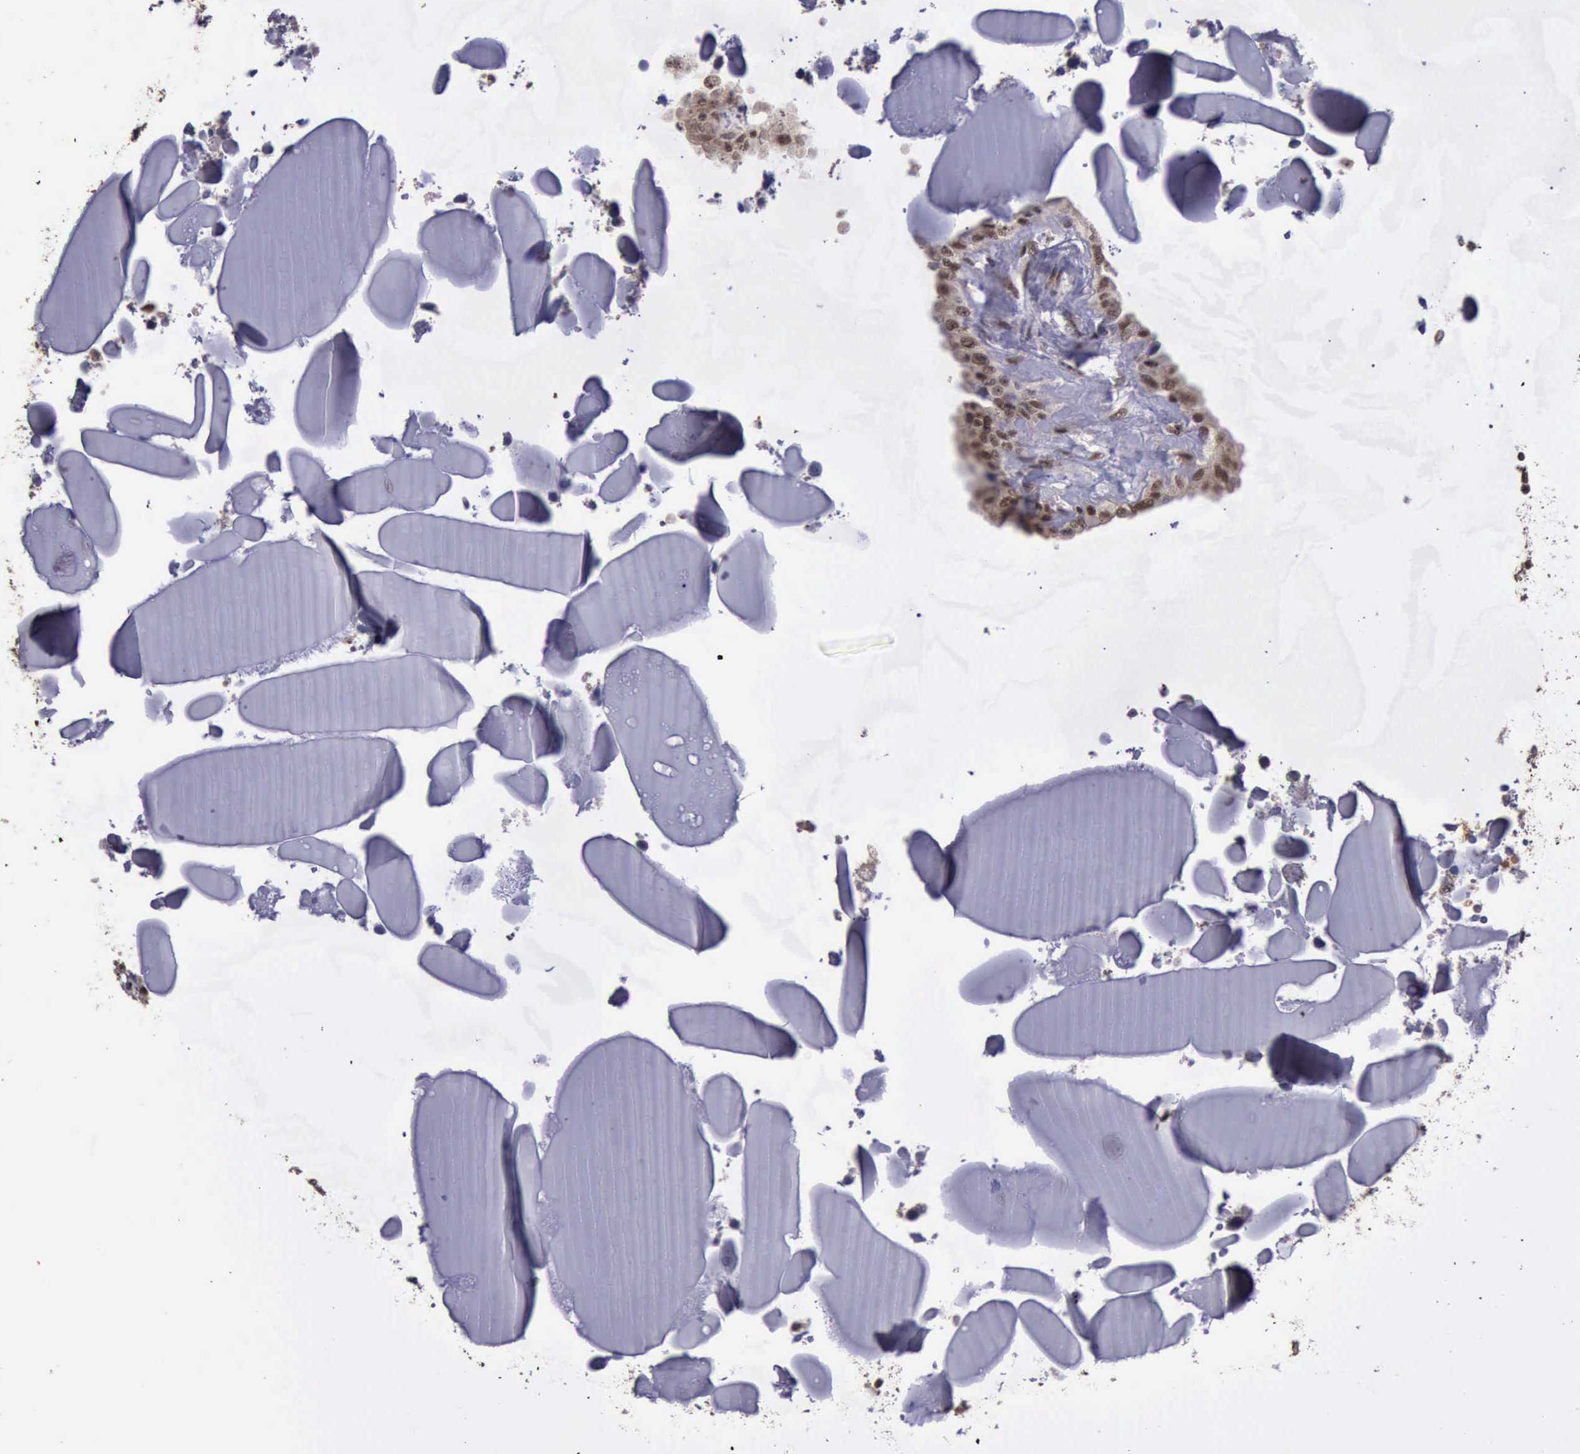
{"staining": {"intensity": "strong", "quantity": ">75%", "location": "cytoplasmic/membranous,nuclear"}, "tissue": "seminal vesicle", "cell_type": "Glandular cells", "image_type": "normal", "snomed": [{"axis": "morphology", "description": "Normal tissue, NOS"}, {"axis": "morphology", "description": "Inflammation, NOS"}, {"axis": "topography", "description": "Urinary bladder"}, {"axis": "topography", "description": "Prostate"}, {"axis": "topography", "description": "Seminal veicle"}], "caption": "Seminal vesicle stained with a brown dye exhibits strong cytoplasmic/membranous,nuclear positive positivity in about >75% of glandular cells.", "gene": "TRMT2A", "patient": {"sex": "male", "age": 82}}